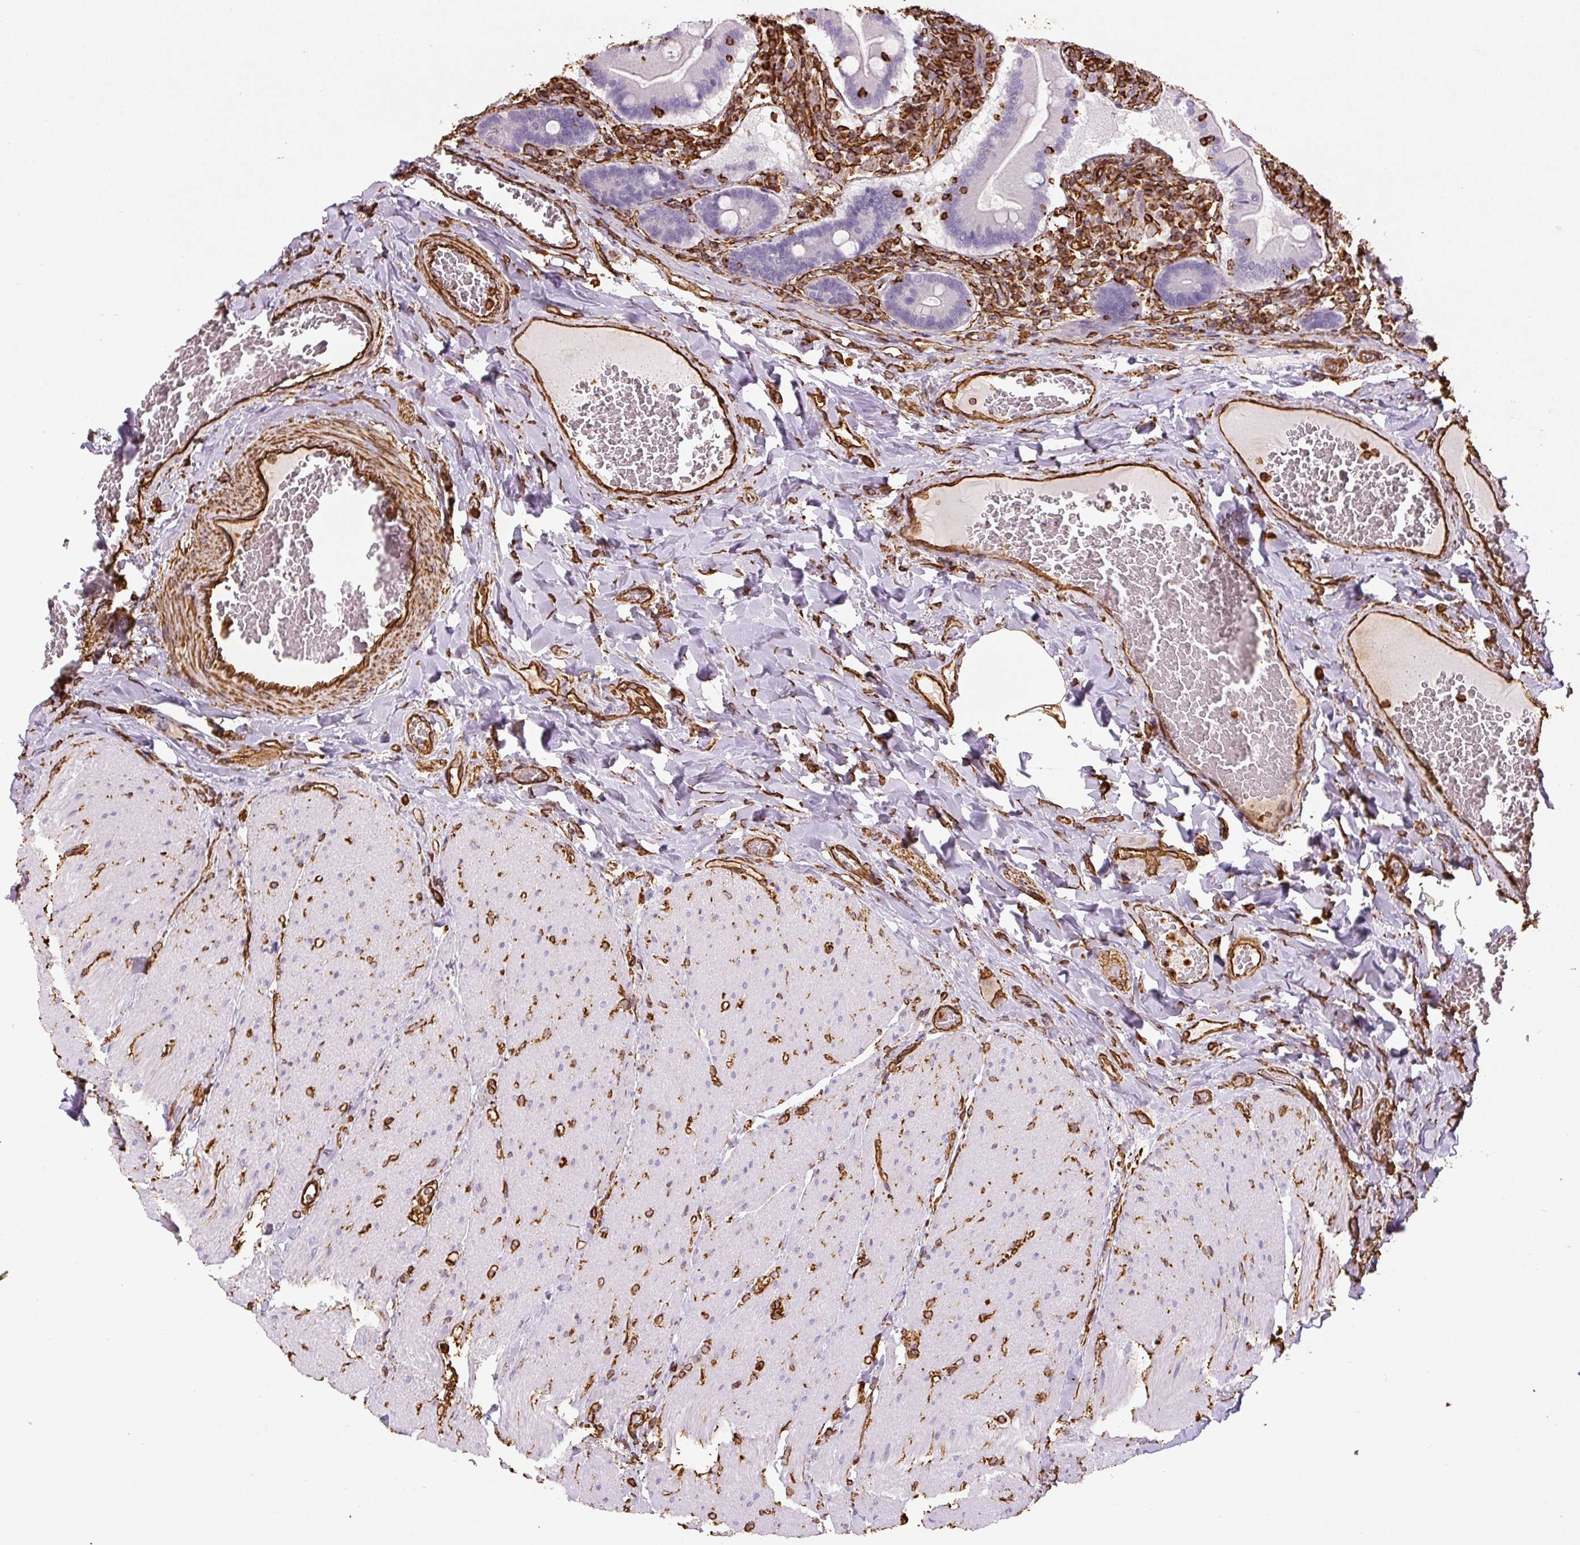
{"staining": {"intensity": "negative", "quantity": "none", "location": "none"}, "tissue": "duodenum", "cell_type": "Glandular cells", "image_type": "normal", "snomed": [{"axis": "morphology", "description": "Normal tissue, NOS"}, {"axis": "topography", "description": "Duodenum"}], "caption": "A histopathology image of human duodenum is negative for staining in glandular cells. The staining is performed using DAB brown chromogen with nuclei counter-stained in using hematoxylin.", "gene": "VIM", "patient": {"sex": "female", "age": 62}}